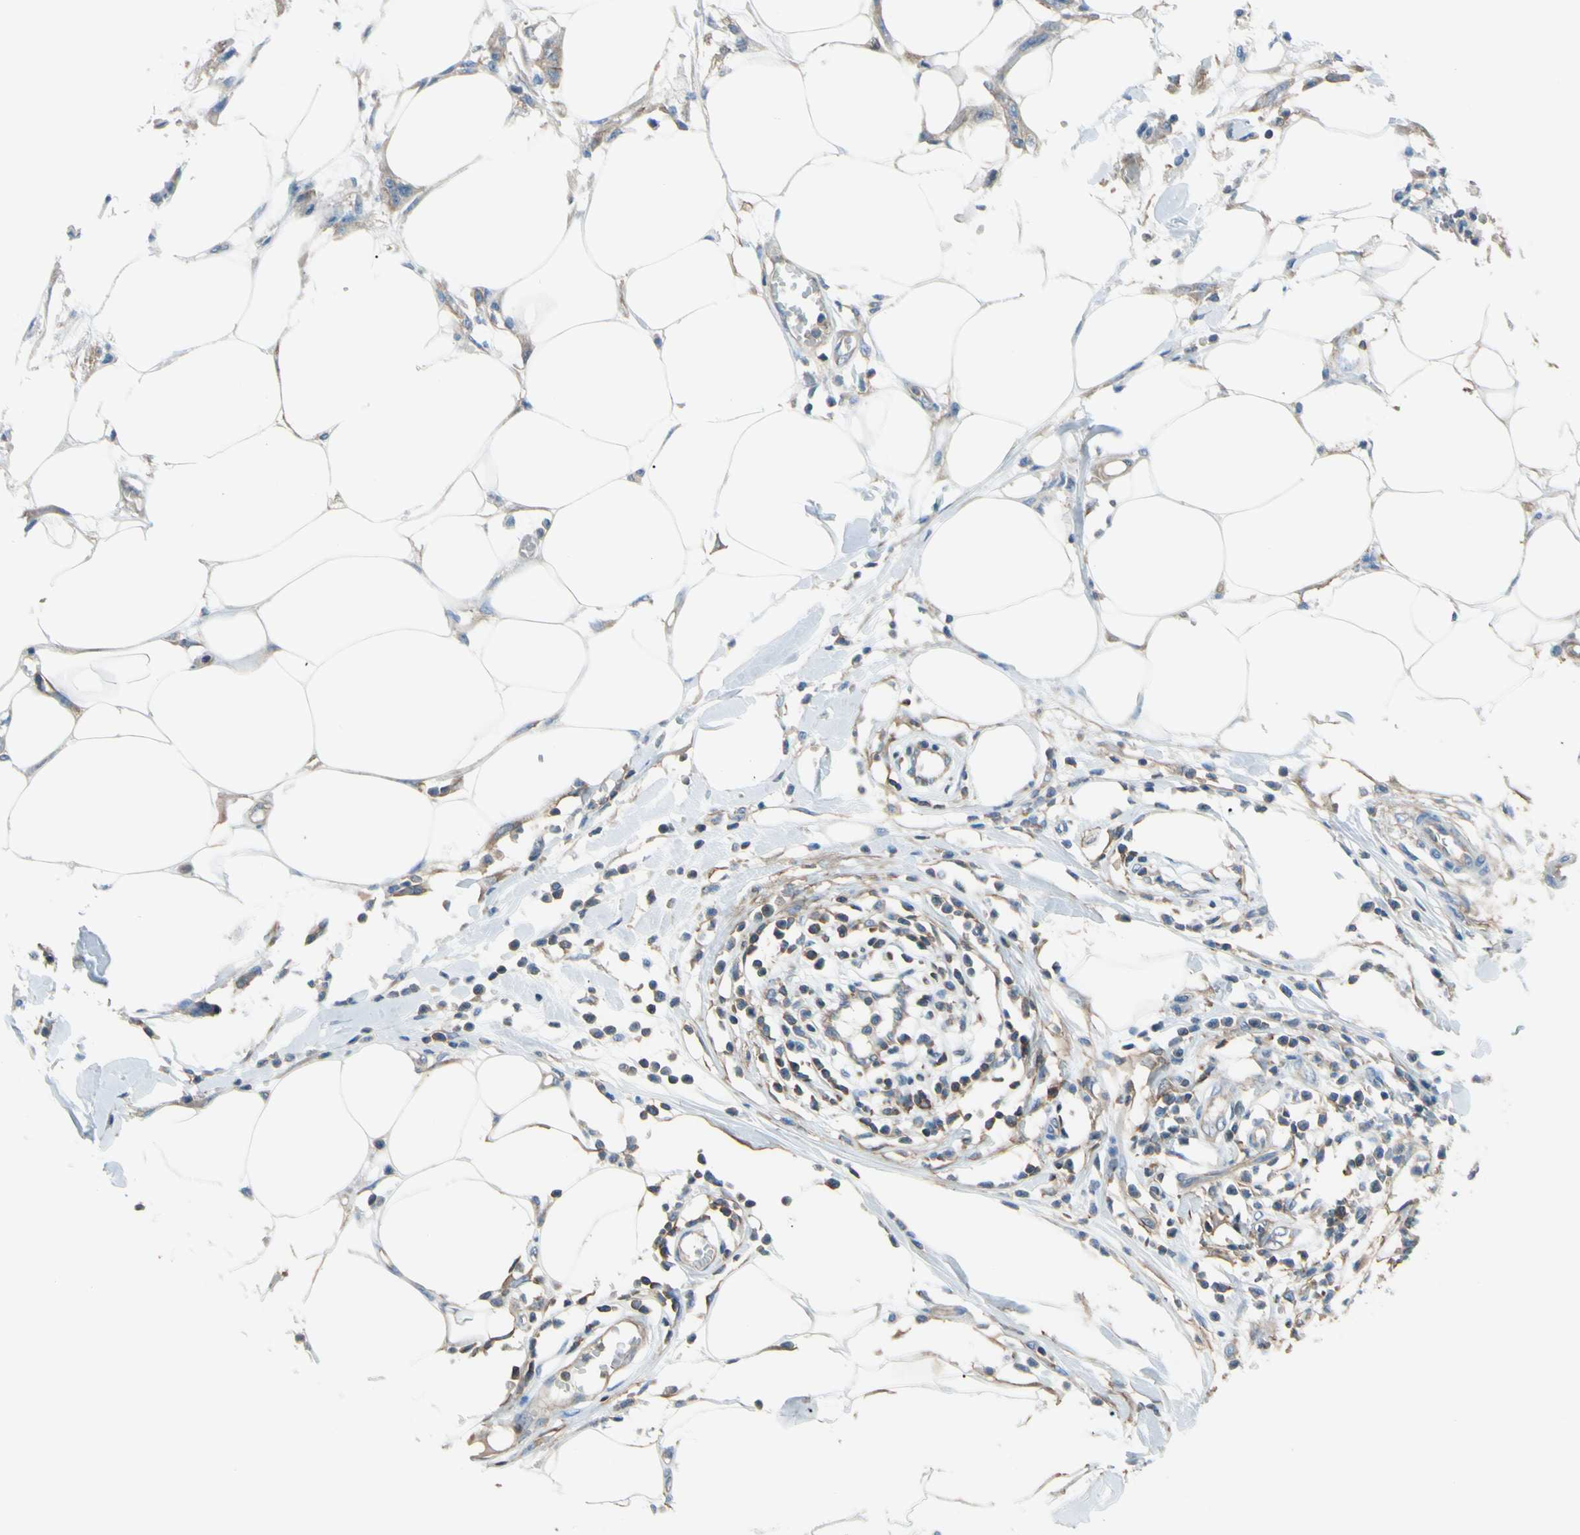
{"staining": {"intensity": "weak", "quantity": "<25%", "location": "cytoplasmic/membranous"}, "tissue": "skin cancer", "cell_type": "Tumor cells", "image_type": "cancer", "snomed": [{"axis": "morphology", "description": "Squamous cell carcinoma, NOS"}, {"axis": "topography", "description": "Skin"}], "caption": "This is a micrograph of immunohistochemistry staining of skin squamous cell carcinoma, which shows no positivity in tumor cells.", "gene": "ADD1", "patient": {"sex": "female", "age": 59}}